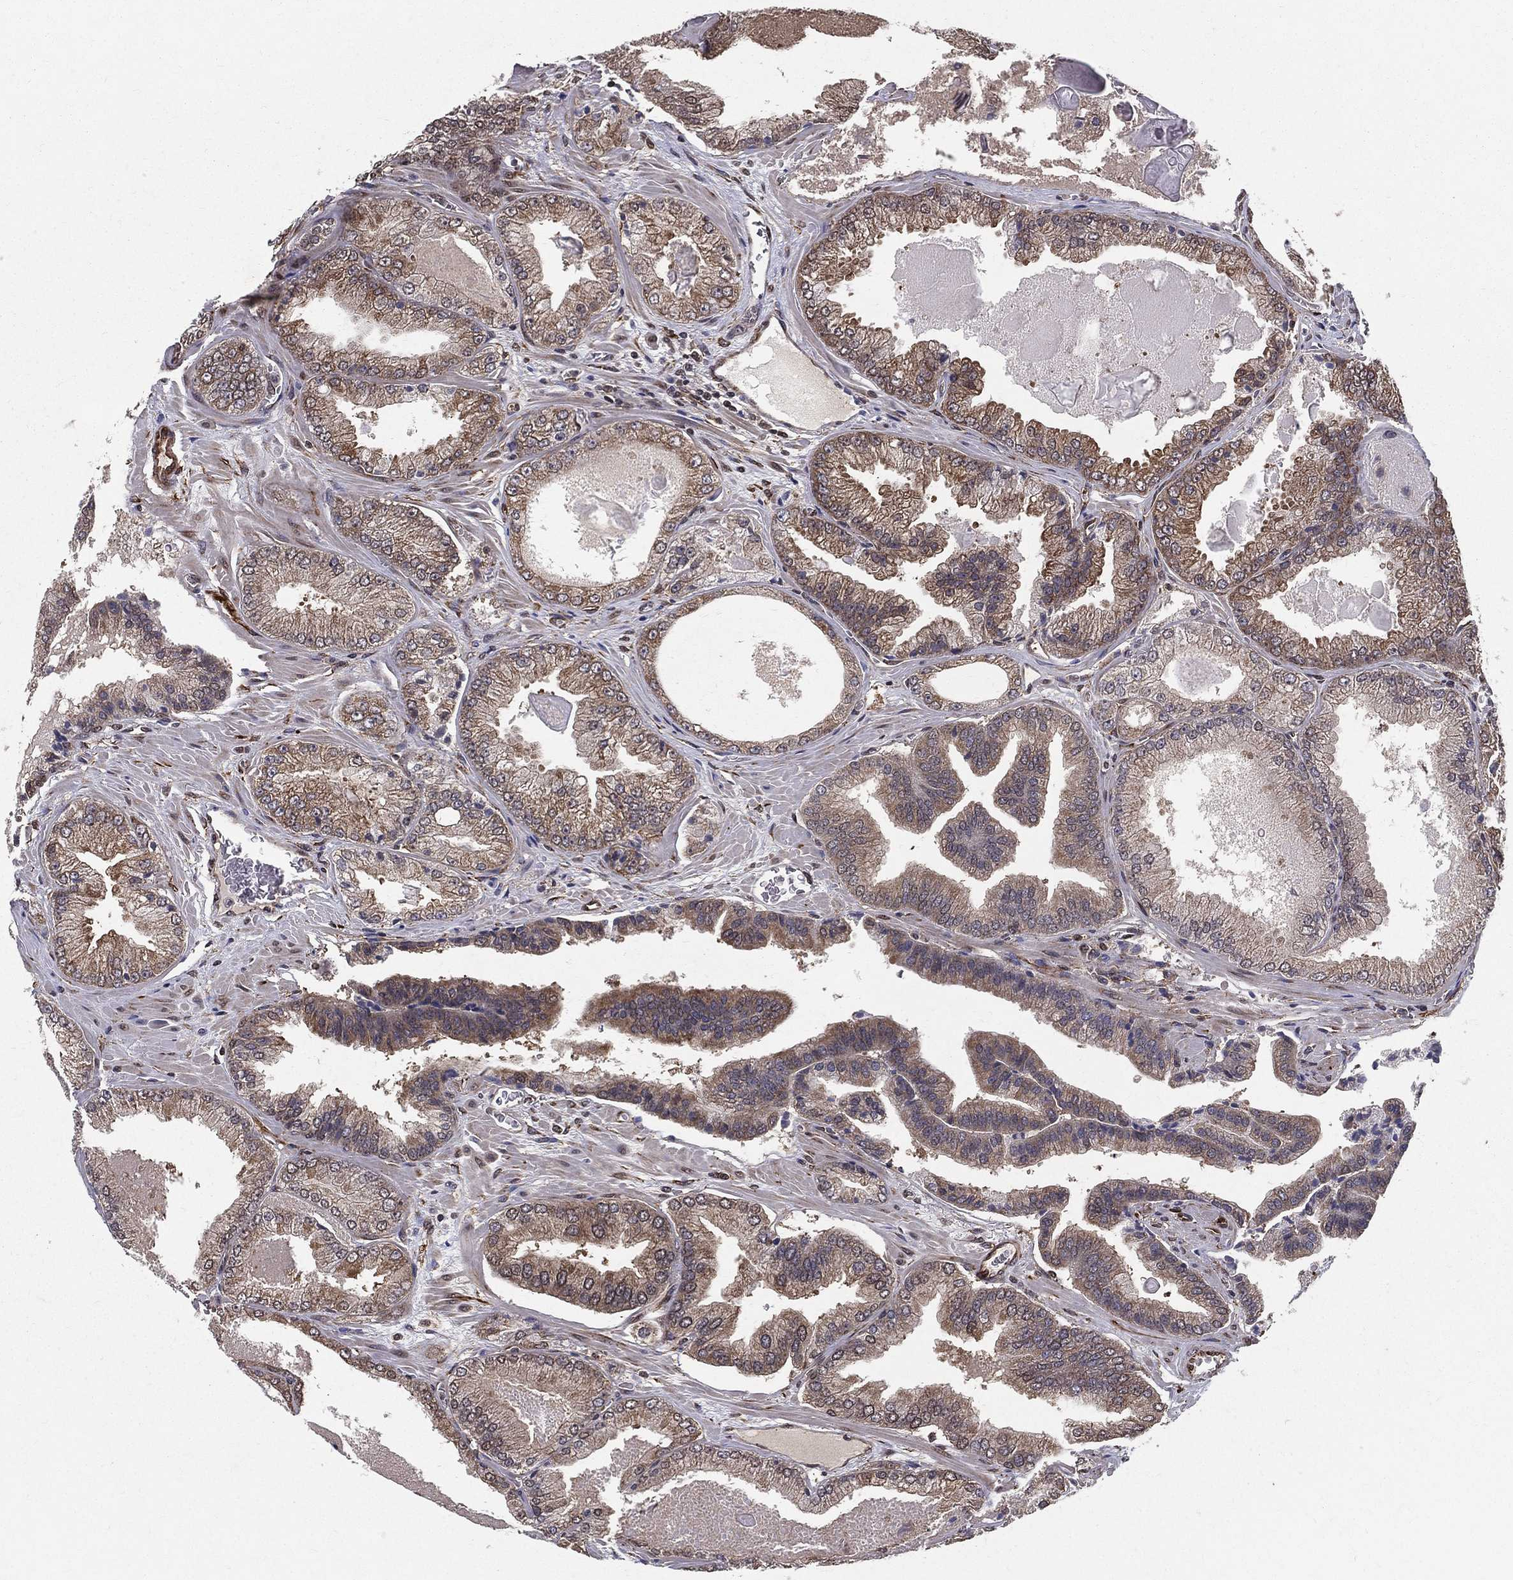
{"staining": {"intensity": "weak", "quantity": ">75%", "location": "cytoplasmic/membranous"}, "tissue": "prostate cancer", "cell_type": "Tumor cells", "image_type": "cancer", "snomed": [{"axis": "morphology", "description": "Adenocarcinoma, Low grade"}, {"axis": "topography", "description": "Prostate"}], "caption": "A high-resolution histopathology image shows immunohistochemistry (IHC) staining of prostate cancer, which reveals weak cytoplasmic/membranous staining in approximately >75% of tumor cells.", "gene": "CERS2", "patient": {"sex": "male", "age": 72}}